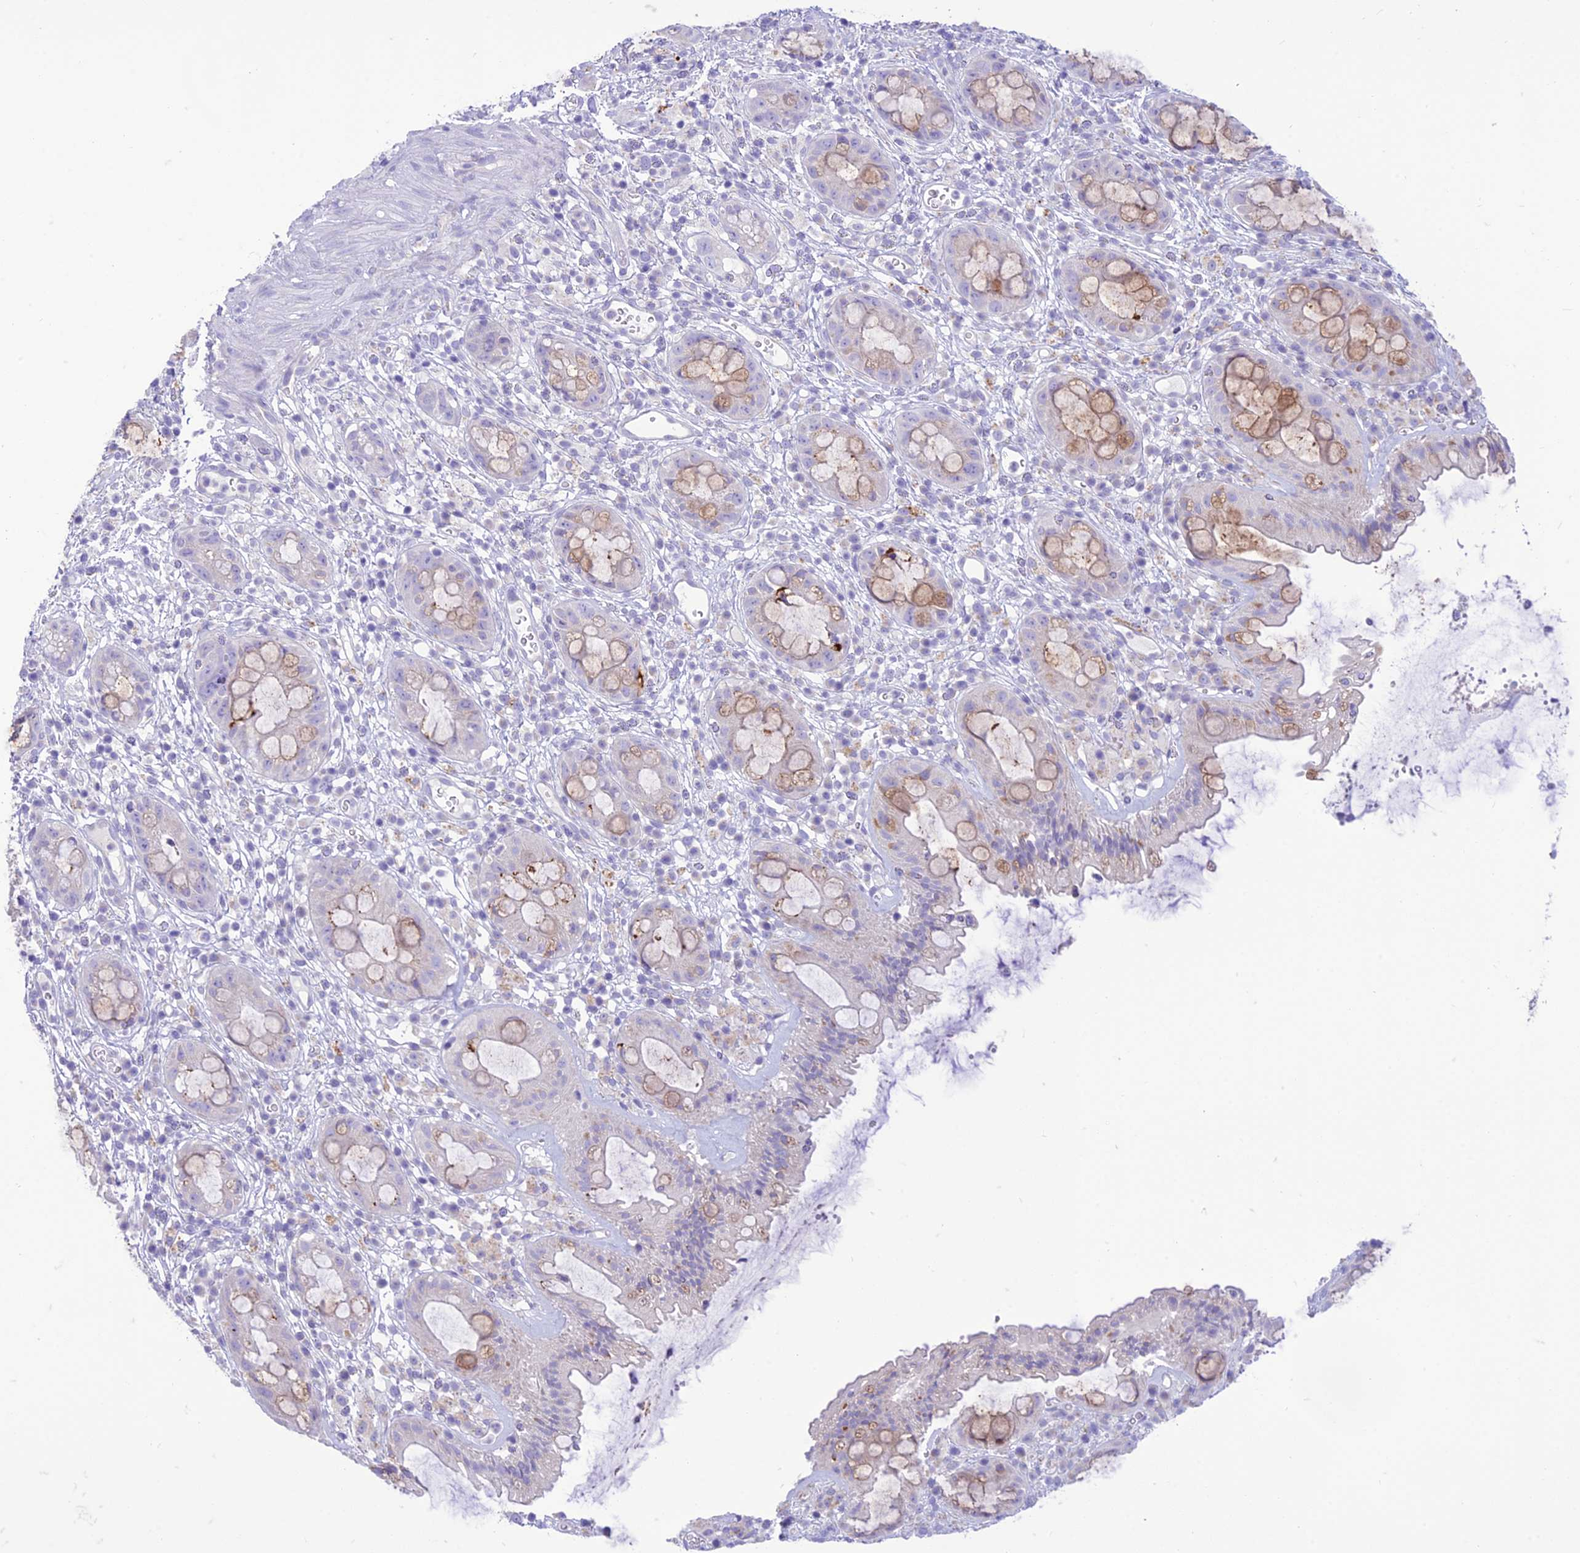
{"staining": {"intensity": "moderate", "quantity": "25%-75%", "location": "cytoplasmic/membranous"}, "tissue": "rectum", "cell_type": "Glandular cells", "image_type": "normal", "snomed": [{"axis": "morphology", "description": "Normal tissue, NOS"}, {"axis": "topography", "description": "Rectum"}], "caption": "Protein expression analysis of normal rectum displays moderate cytoplasmic/membranous staining in about 25%-75% of glandular cells.", "gene": "DHDH", "patient": {"sex": "female", "age": 57}}